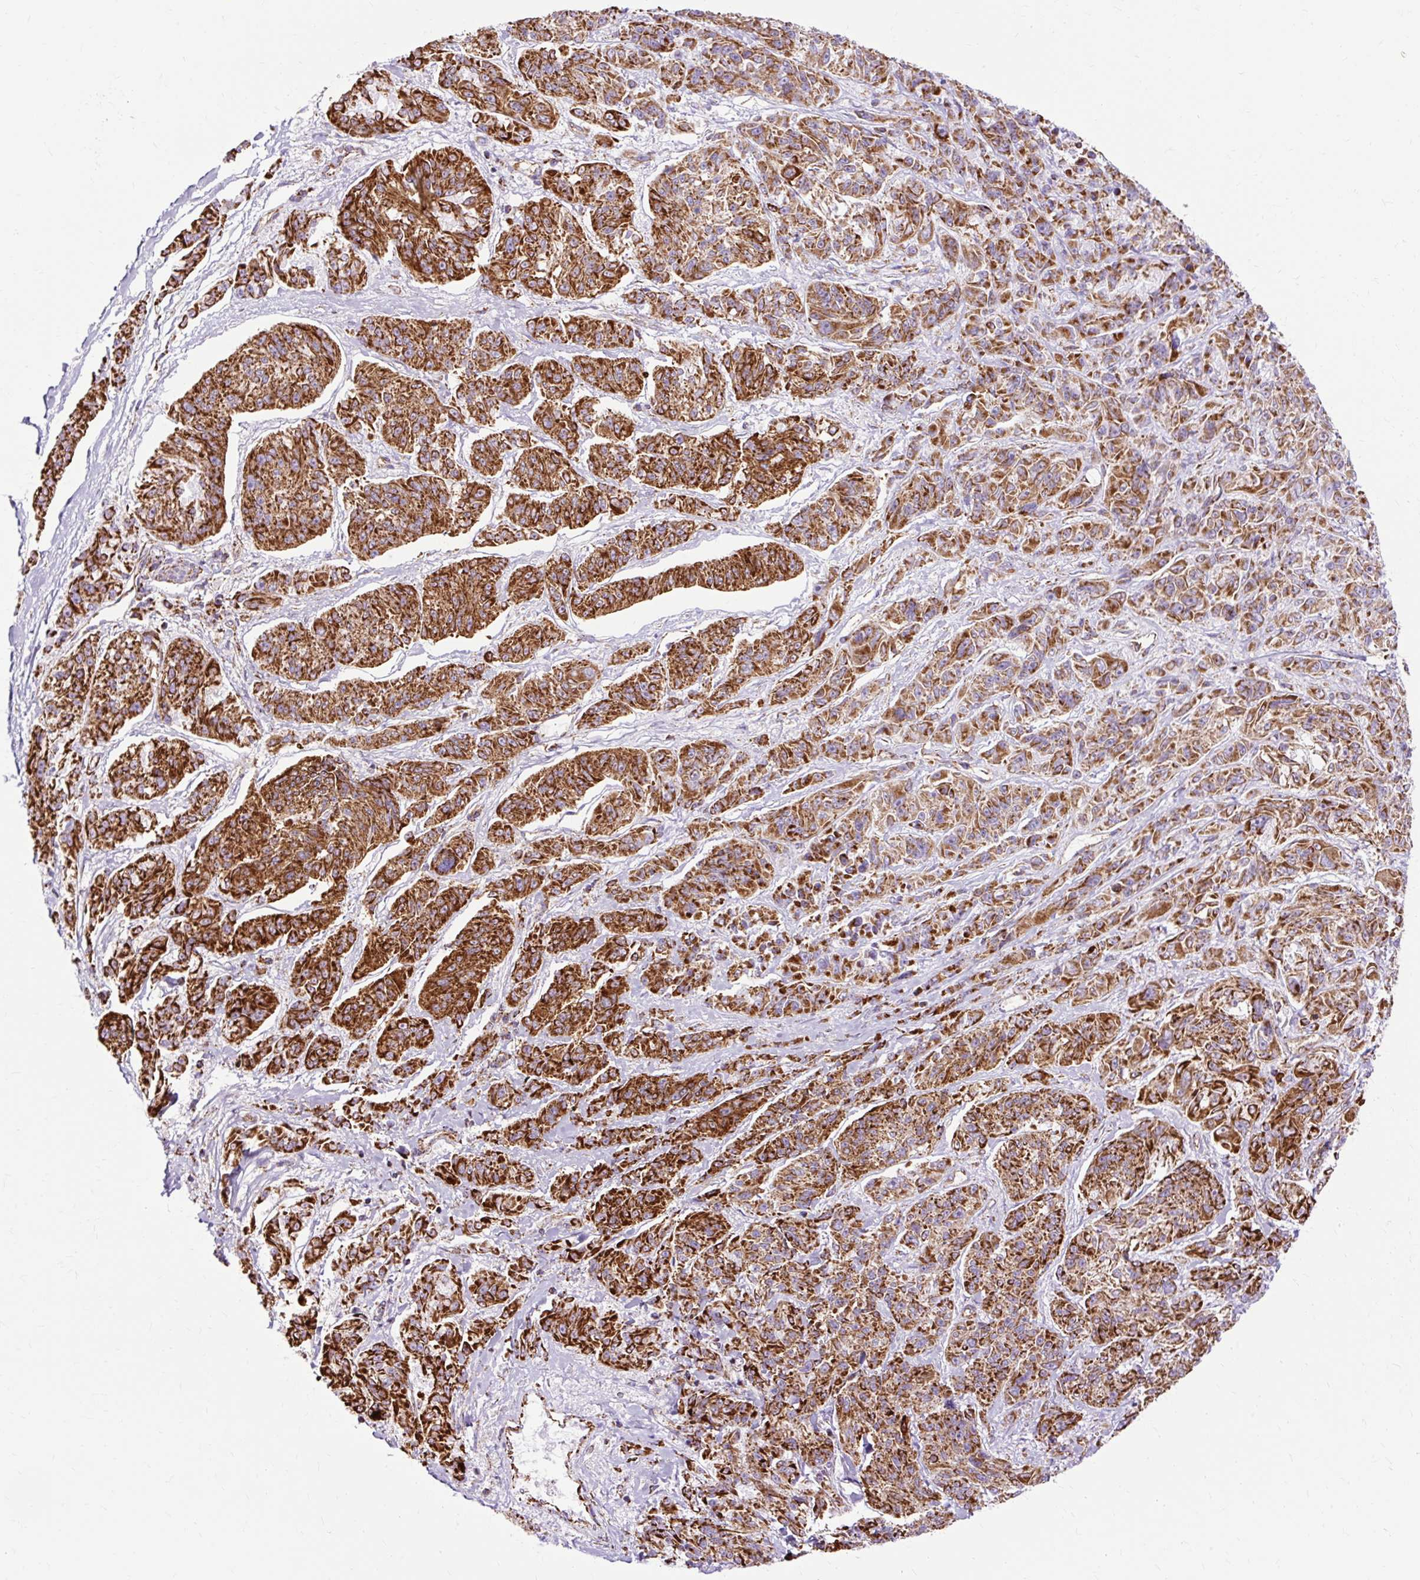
{"staining": {"intensity": "strong", "quantity": ">75%", "location": "cytoplasmic/membranous"}, "tissue": "melanoma", "cell_type": "Tumor cells", "image_type": "cancer", "snomed": [{"axis": "morphology", "description": "Malignant melanoma, NOS"}, {"axis": "topography", "description": "Skin"}], "caption": "The immunohistochemical stain shows strong cytoplasmic/membranous staining in tumor cells of malignant melanoma tissue. The staining was performed using DAB, with brown indicating positive protein expression. Nuclei are stained blue with hematoxylin.", "gene": "DLAT", "patient": {"sex": "male", "age": 53}}